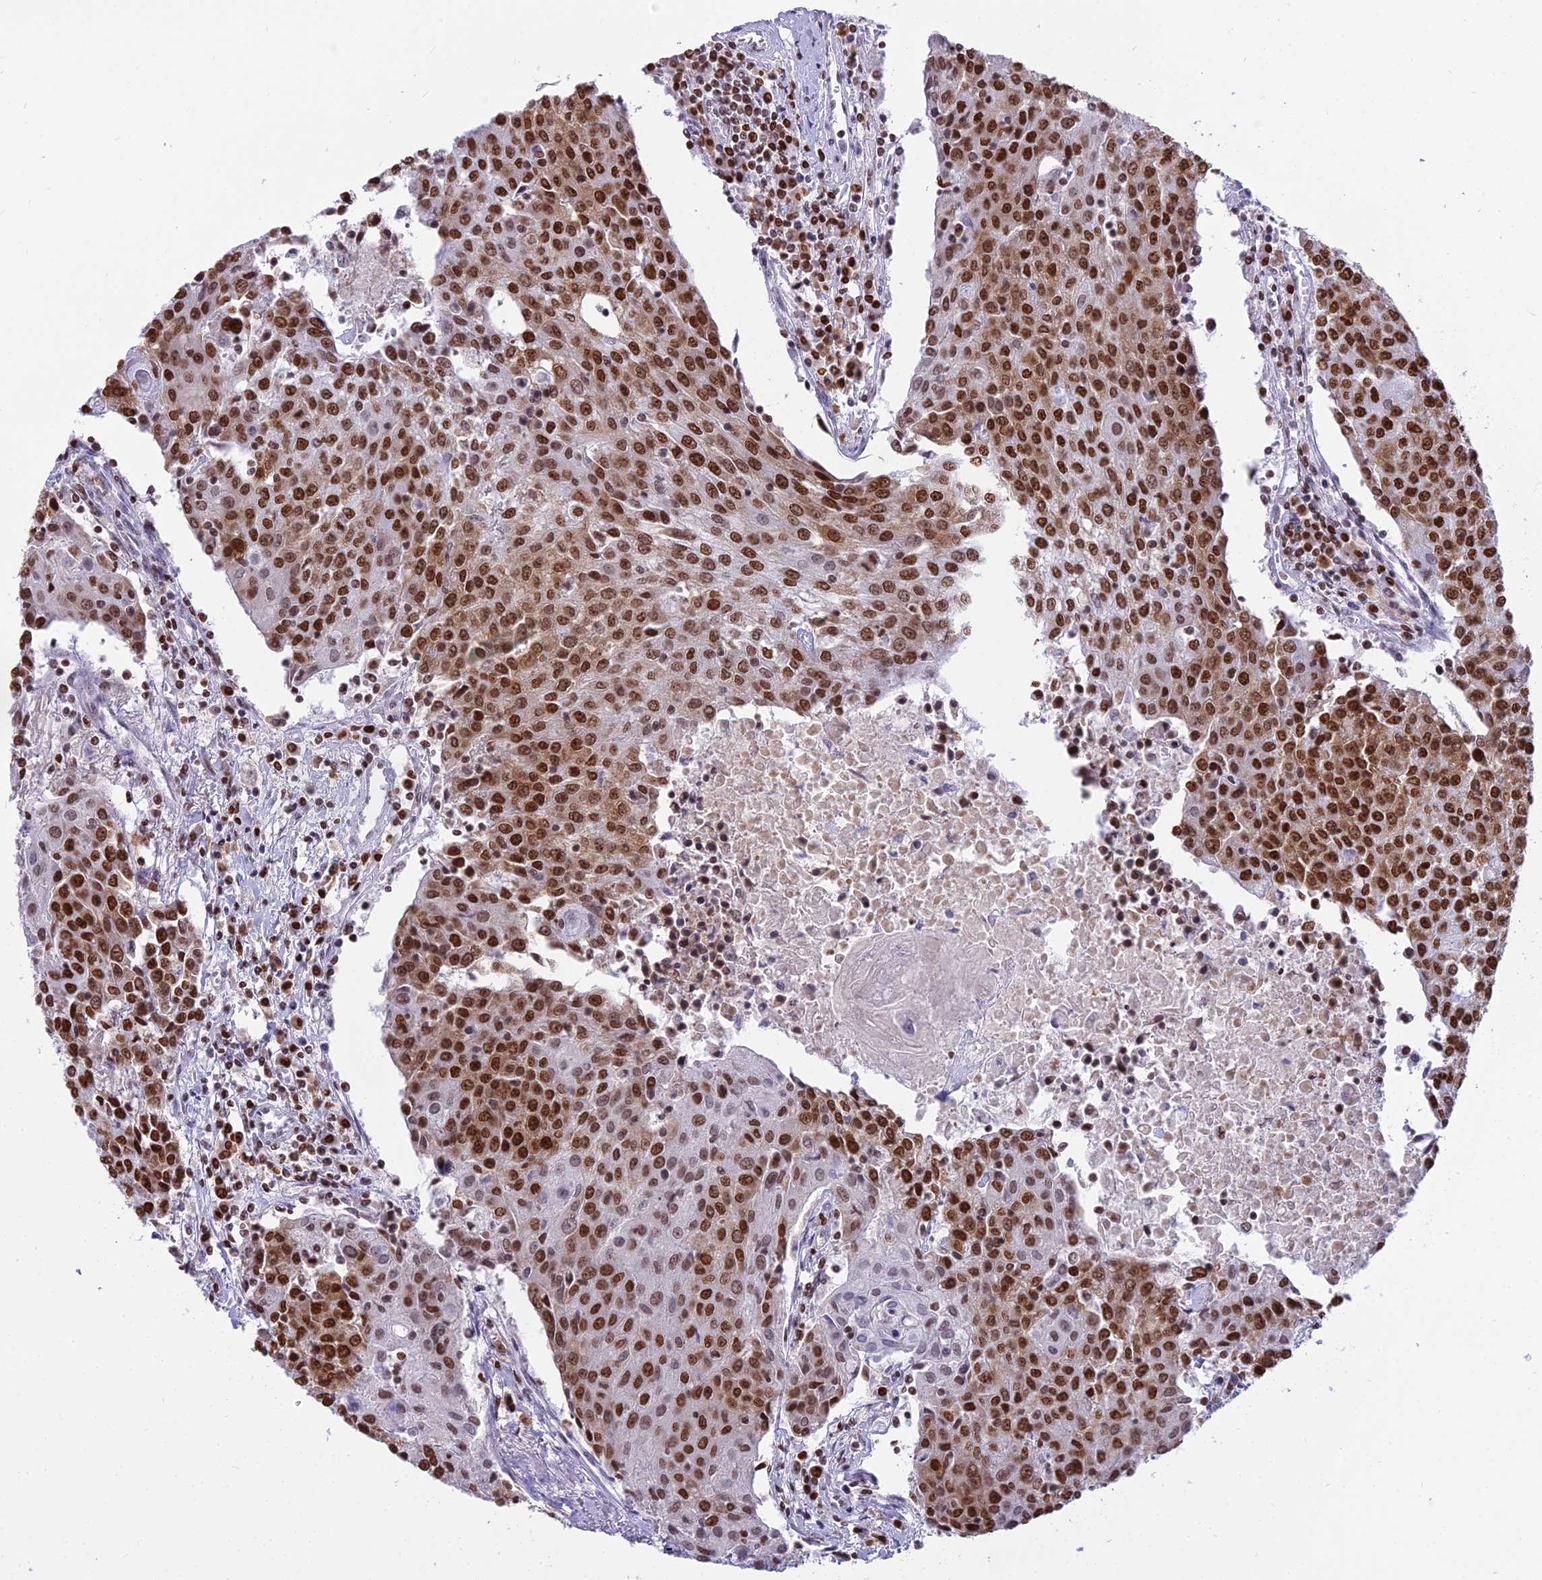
{"staining": {"intensity": "strong", "quantity": ">75%", "location": "cytoplasmic/membranous,nuclear"}, "tissue": "urothelial cancer", "cell_type": "Tumor cells", "image_type": "cancer", "snomed": [{"axis": "morphology", "description": "Urothelial carcinoma, High grade"}, {"axis": "topography", "description": "Urinary bladder"}], "caption": "DAB (3,3'-diaminobenzidine) immunohistochemical staining of human urothelial cancer reveals strong cytoplasmic/membranous and nuclear protein positivity in approximately >75% of tumor cells.", "gene": "PARP1", "patient": {"sex": "female", "age": 85}}